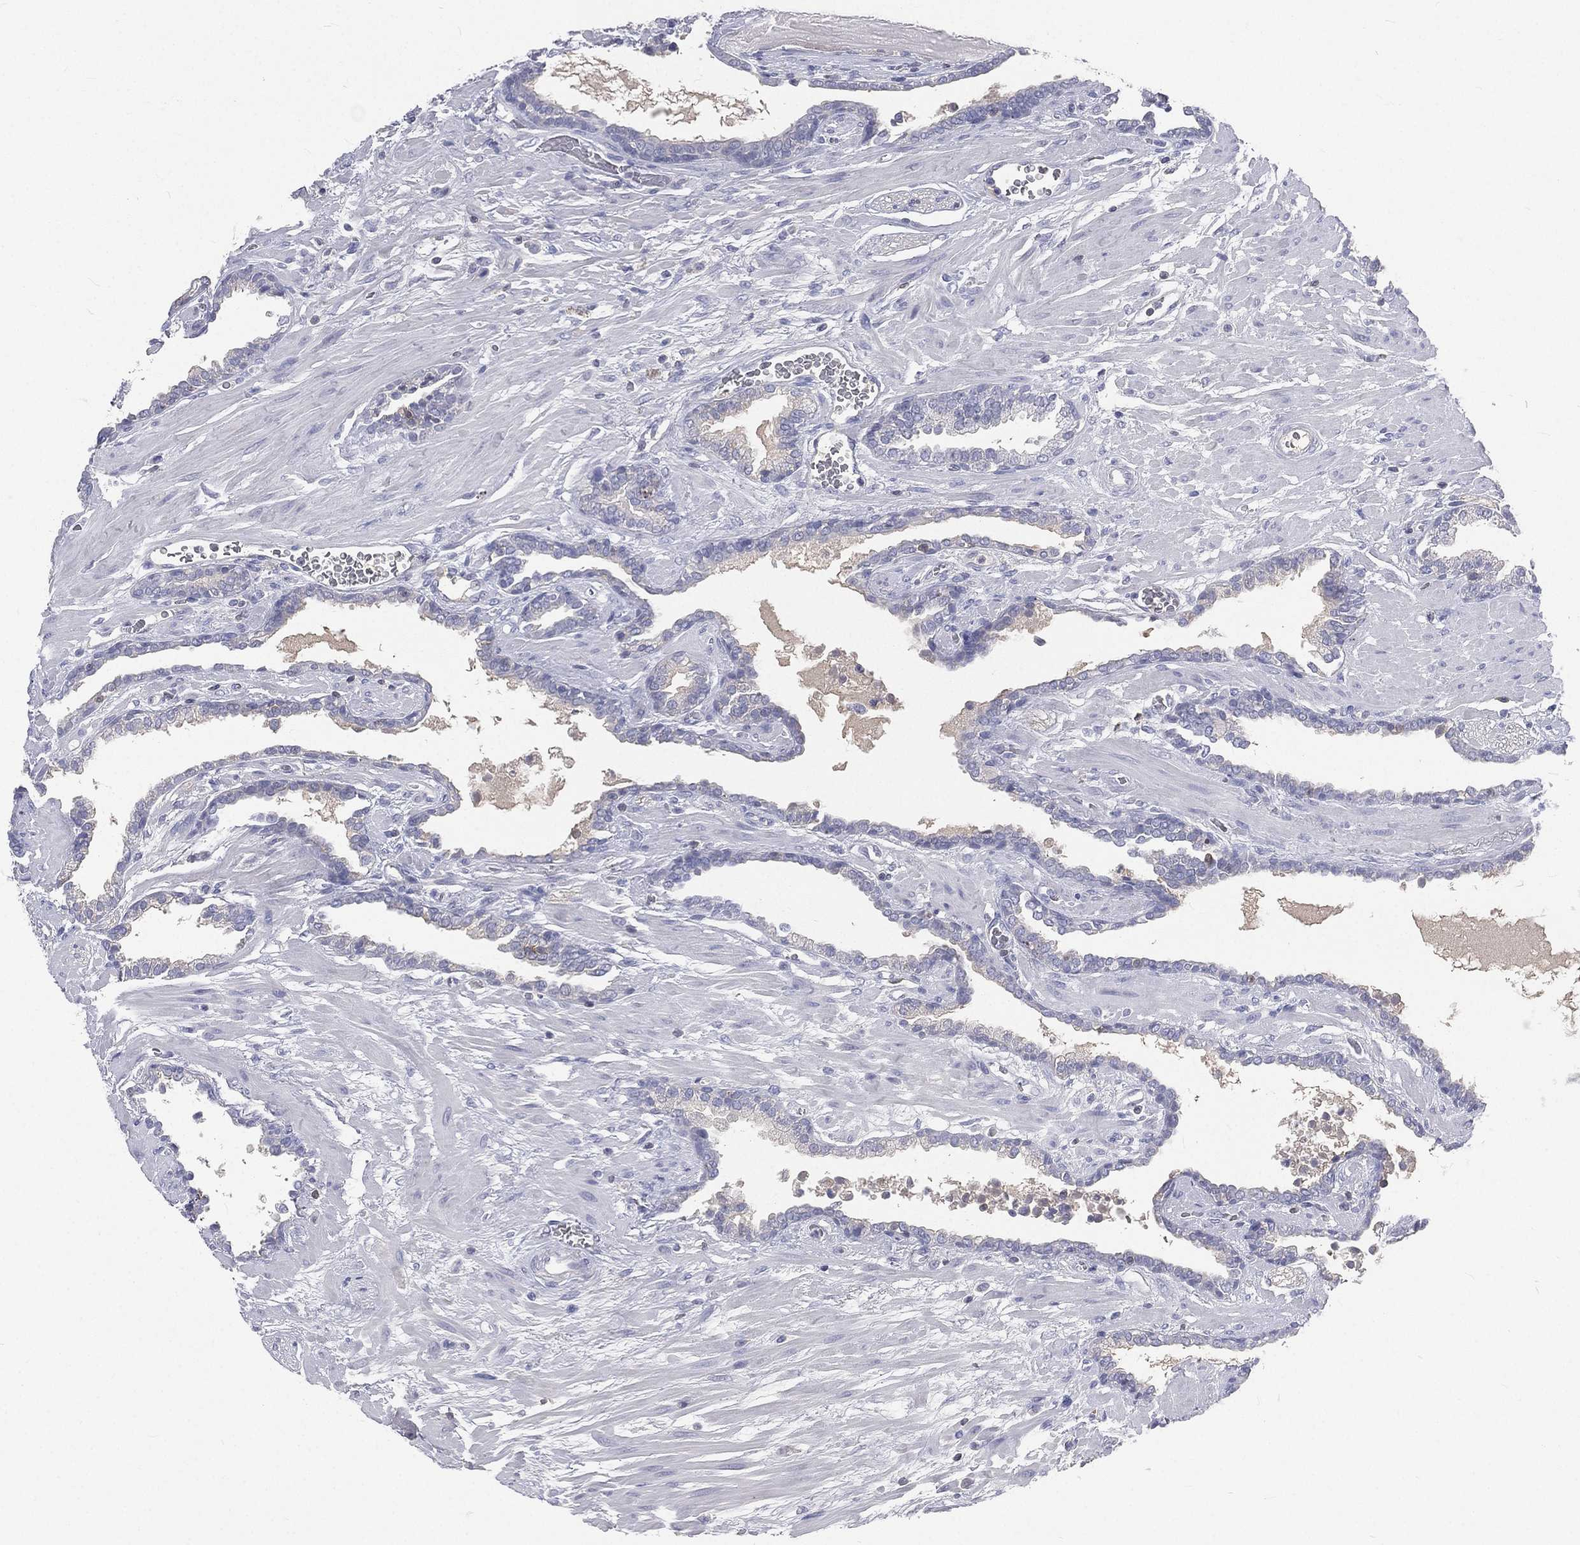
{"staining": {"intensity": "negative", "quantity": "none", "location": "none"}, "tissue": "prostate cancer", "cell_type": "Tumor cells", "image_type": "cancer", "snomed": [{"axis": "morphology", "description": "Adenocarcinoma, Low grade"}, {"axis": "topography", "description": "Prostate"}], "caption": "A histopathology image of prostate adenocarcinoma (low-grade) stained for a protein reveals no brown staining in tumor cells. (DAB (3,3'-diaminobenzidine) immunohistochemistry visualized using brightfield microscopy, high magnification).", "gene": "CD3D", "patient": {"sex": "male", "age": 69}}